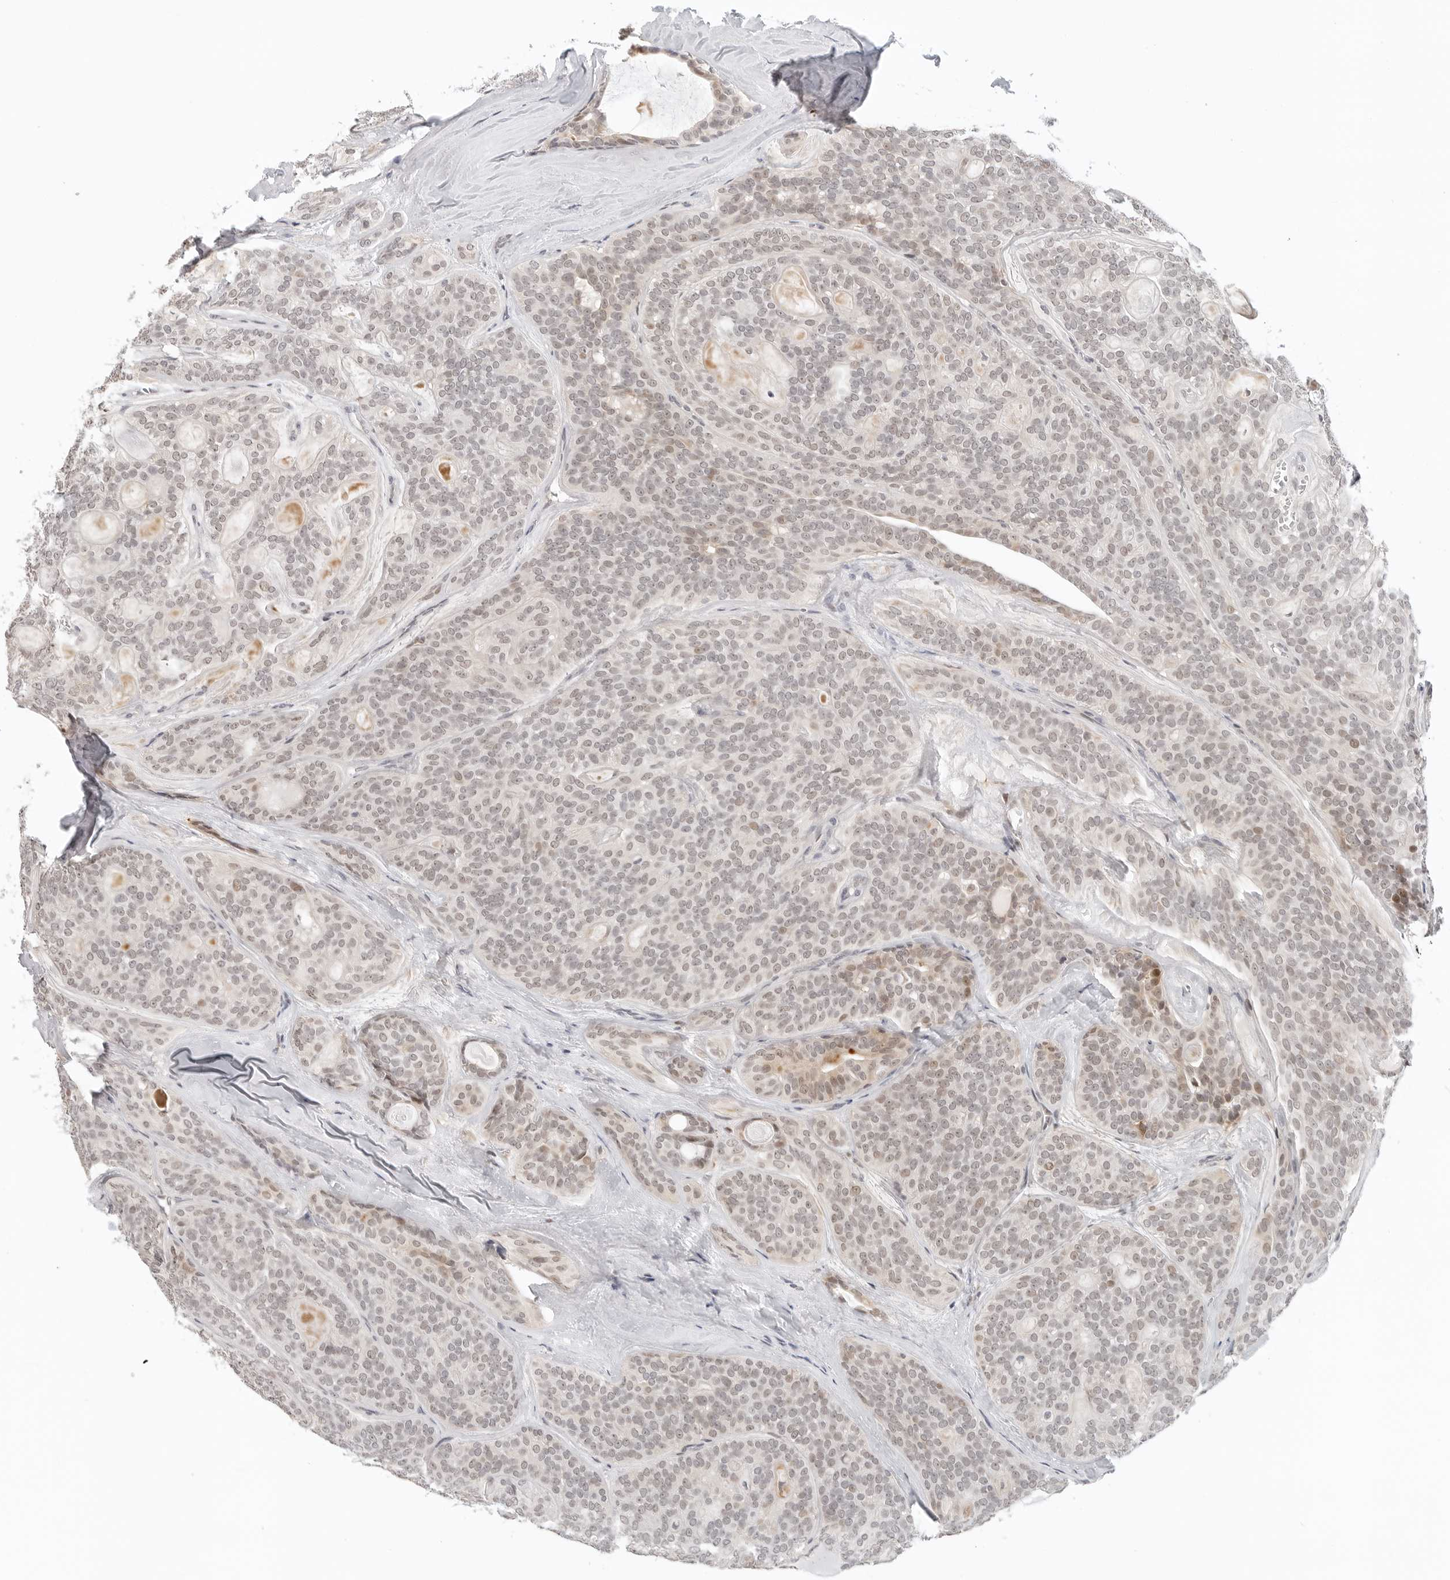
{"staining": {"intensity": "weak", "quantity": ">75%", "location": "nuclear"}, "tissue": "head and neck cancer", "cell_type": "Tumor cells", "image_type": "cancer", "snomed": [{"axis": "morphology", "description": "Adenocarcinoma, NOS"}, {"axis": "topography", "description": "Head-Neck"}], "caption": "A high-resolution image shows immunohistochemistry staining of head and neck adenocarcinoma, which exhibits weak nuclear positivity in about >75% of tumor cells. The protein of interest is shown in brown color, while the nuclei are stained blue.", "gene": "TSEN2", "patient": {"sex": "male", "age": 66}}